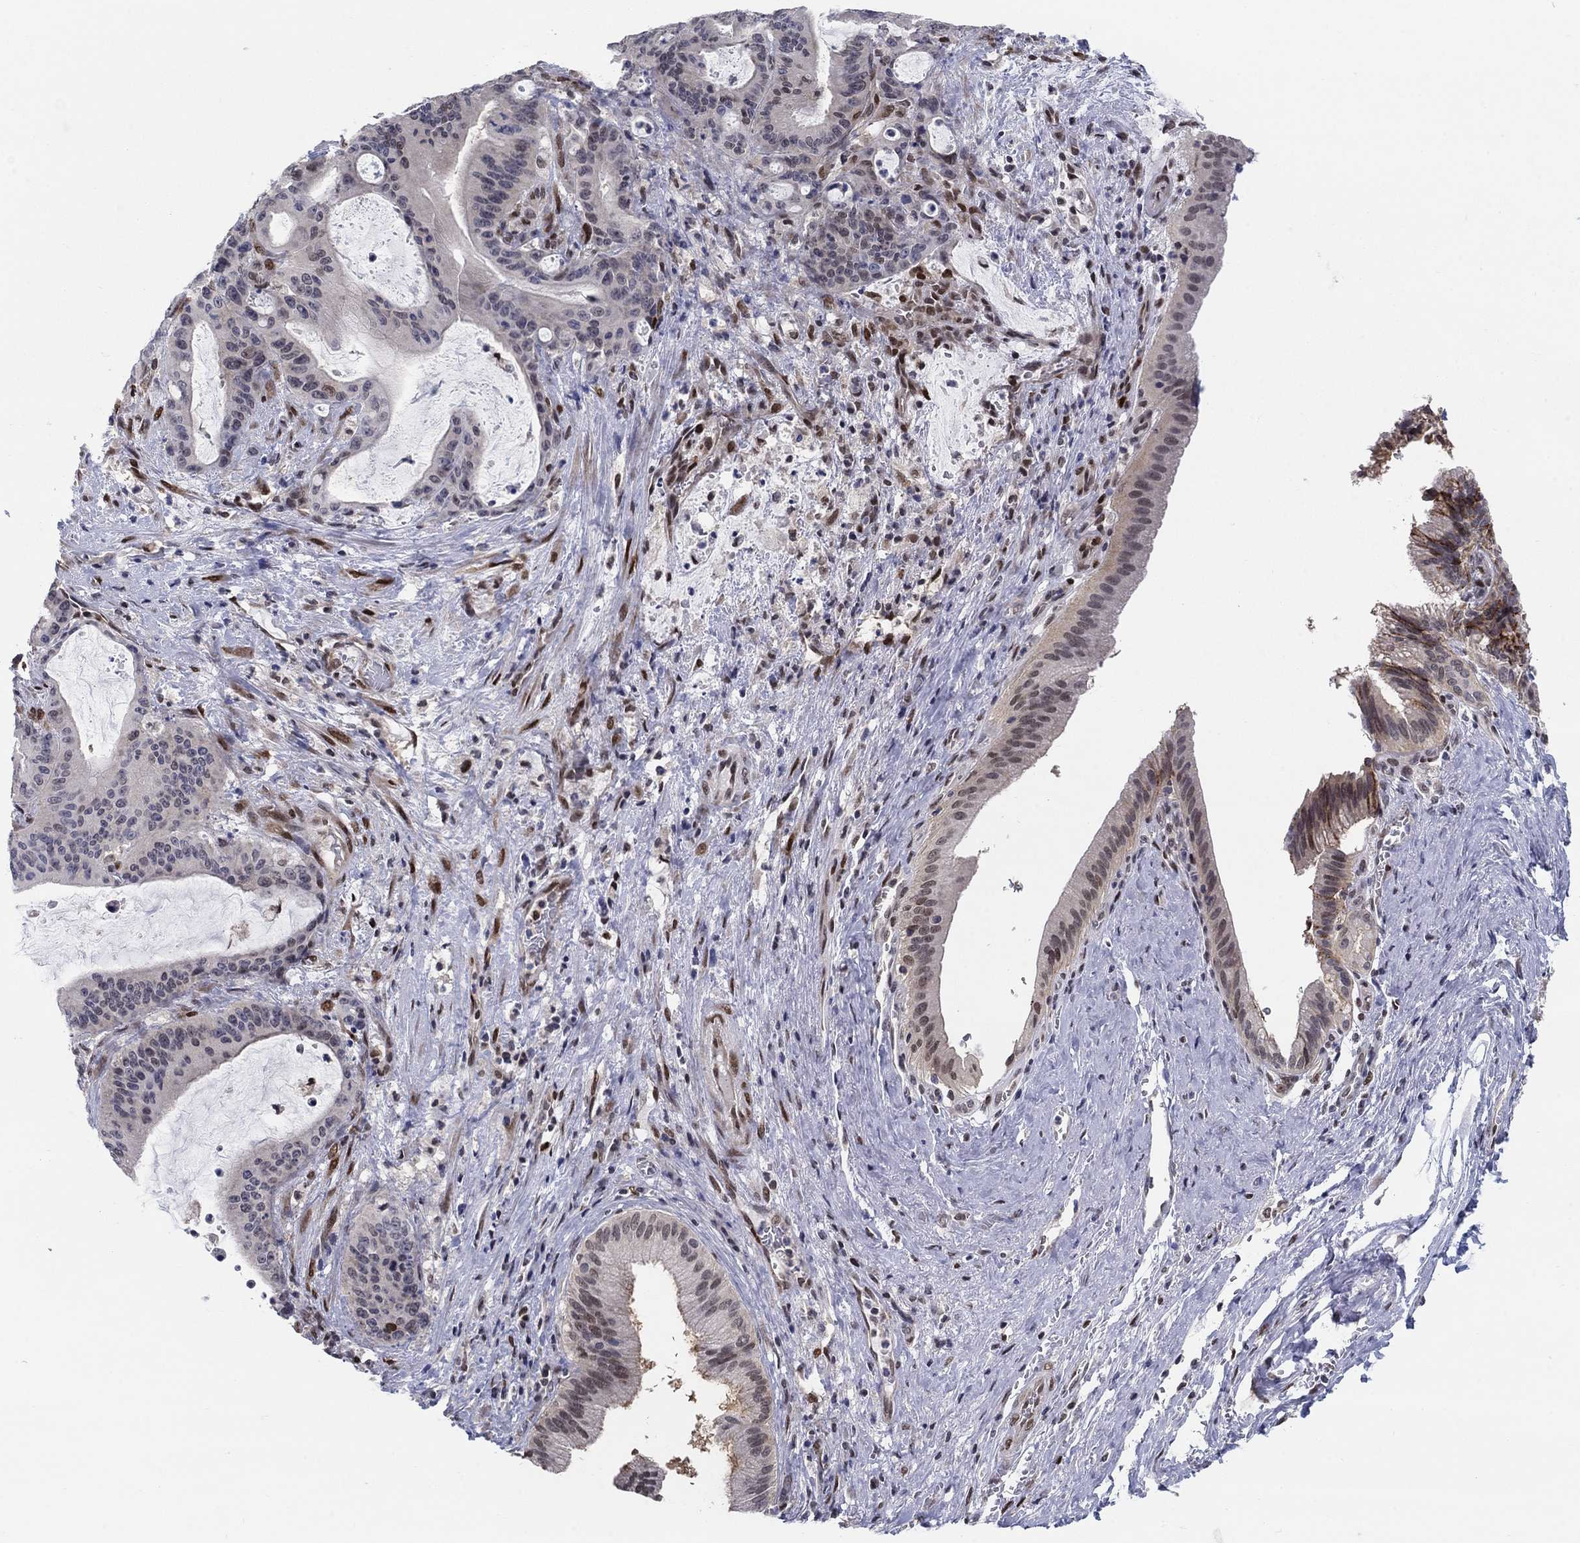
{"staining": {"intensity": "negative", "quantity": "none", "location": "none"}, "tissue": "liver cancer", "cell_type": "Tumor cells", "image_type": "cancer", "snomed": [{"axis": "morphology", "description": "Cholangiocarcinoma"}, {"axis": "topography", "description": "Liver"}], "caption": "Protein analysis of liver cancer demonstrates no significant expression in tumor cells.", "gene": "CENPE", "patient": {"sex": "female", "age": 73}}